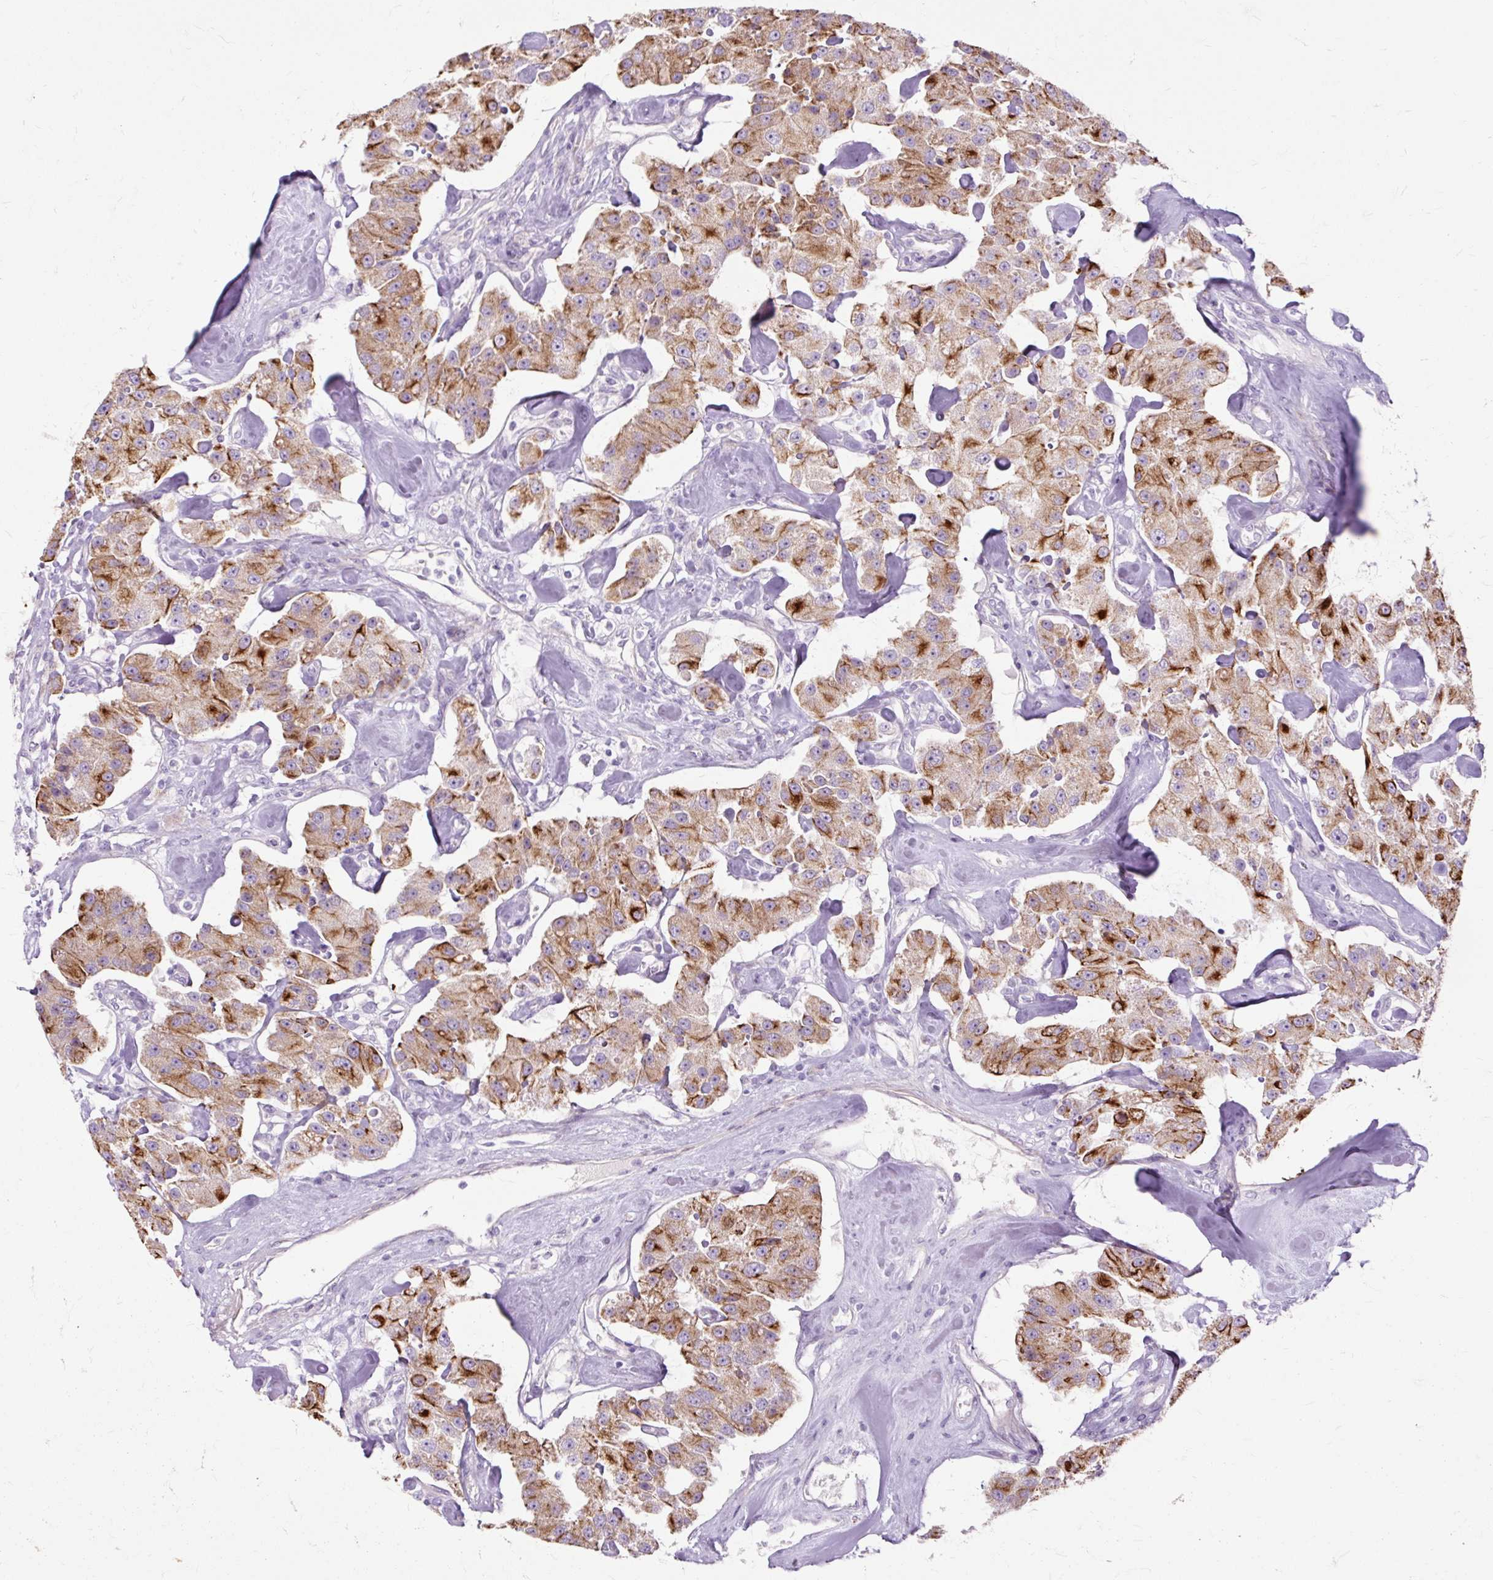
{"staining": {"intensity": "strong", "quantity": ">75%", "location": "cytoplasmic/membranous"}, "tissue": "carcinoid", "cell_type": "Tumor cells", "image_type": "cancer", "snomed": [{"axis": "morphology", "description": "Carcinoid, malignant, NOS"}, {"axis": "topography", "description": "Pancreas"}], "caption": "About >75% of tumor cells in human carcinoid display strong cytoplasmic/membranous protein staining as visualized by brown immunohistochemical staining.", "gene": "DCTN4", "patient": {"sex": "male", "age": 41}}